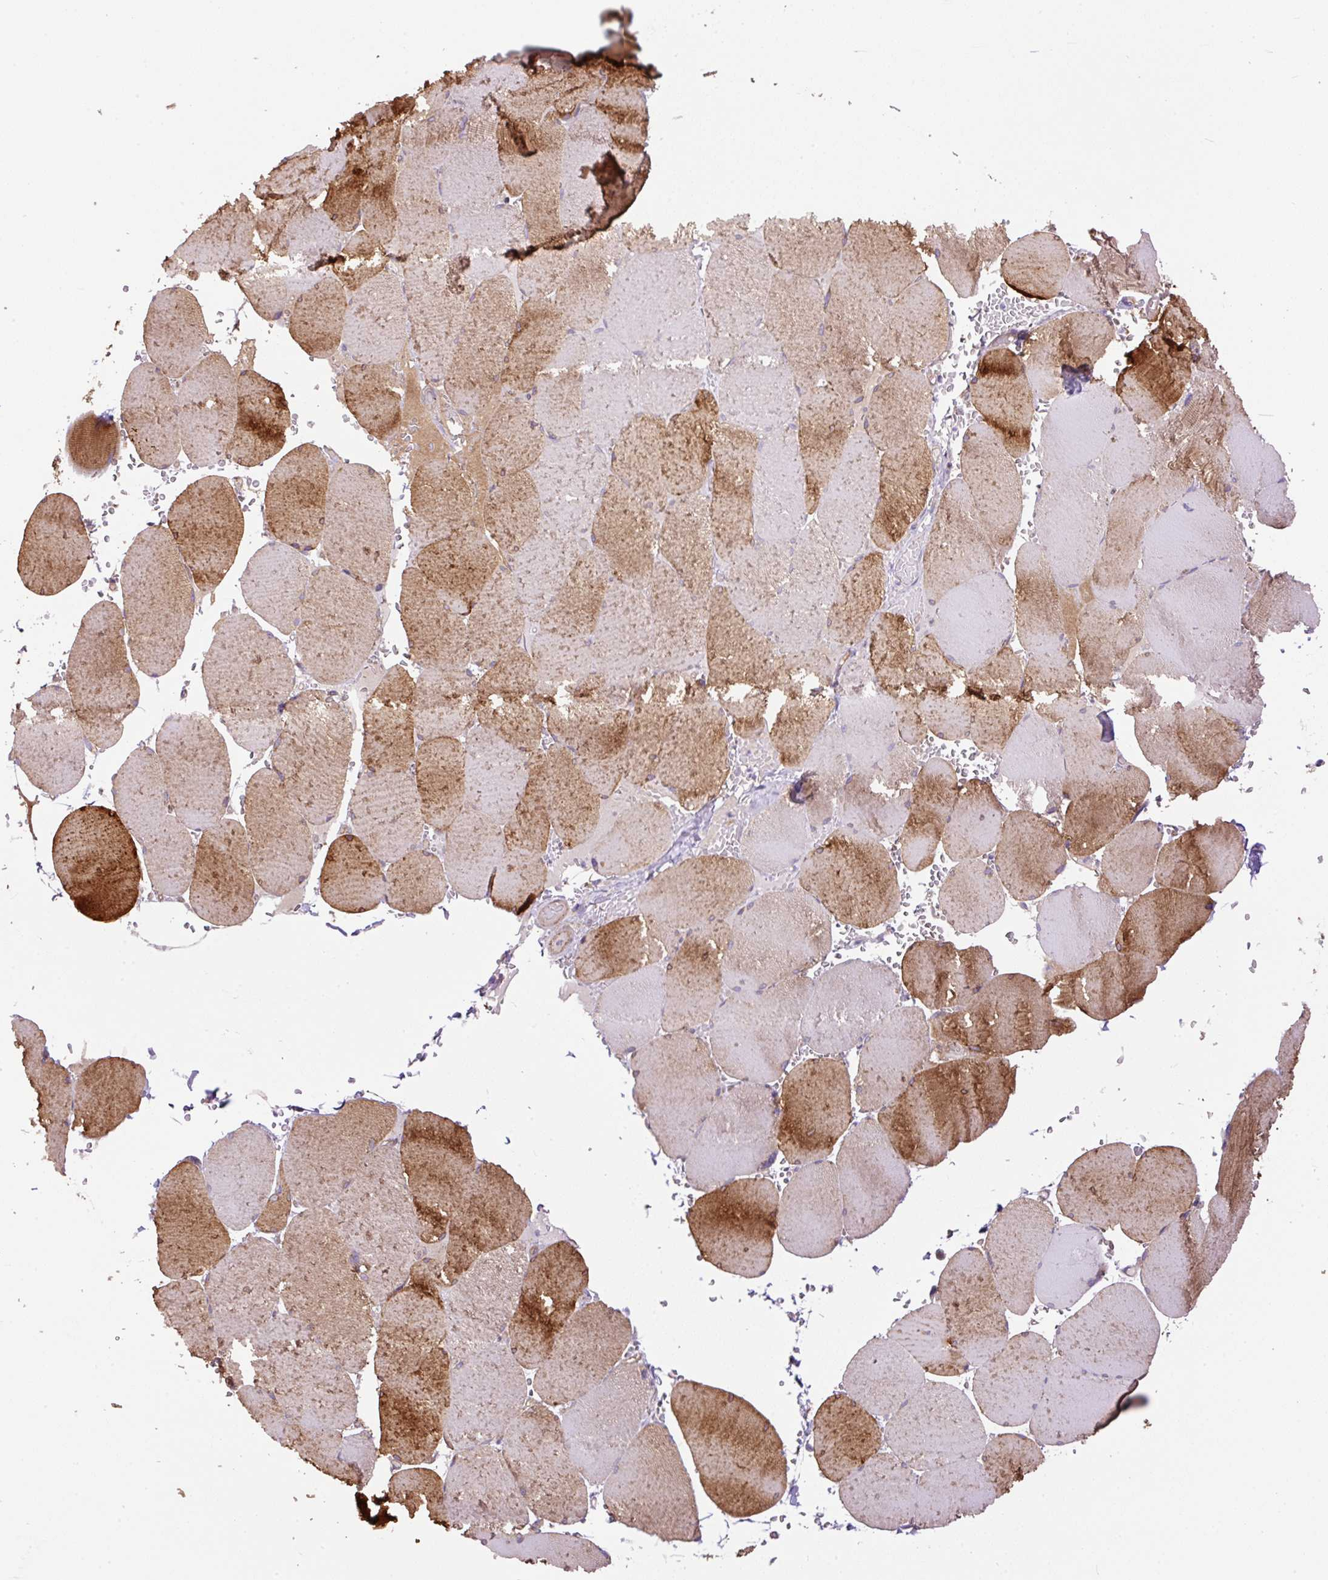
{"staining": {"intensity": "moderate", "quantity": ">75%", "location": "cytoplasmic/membranous"}, "tissue": "skeletal muscle", "cell_type": "Myocytes", "image_type": "normal", "snomed": [{"axis": "morphology", "description": "Normal tissue, NOS"}, {"axis": "topography", "description": "Skeletal muscle"}, {"axis": "topography", "description": "Head-Neck"}], "caption": "This is a micrograph of immunohistochemistry (IHC) staining of benign skeletal muscle, which shows moderate staining in the cytoplasmic/membranous of myocytes.", "gene": "PPME1", "patient": {"sex": "male", "age": 66}}